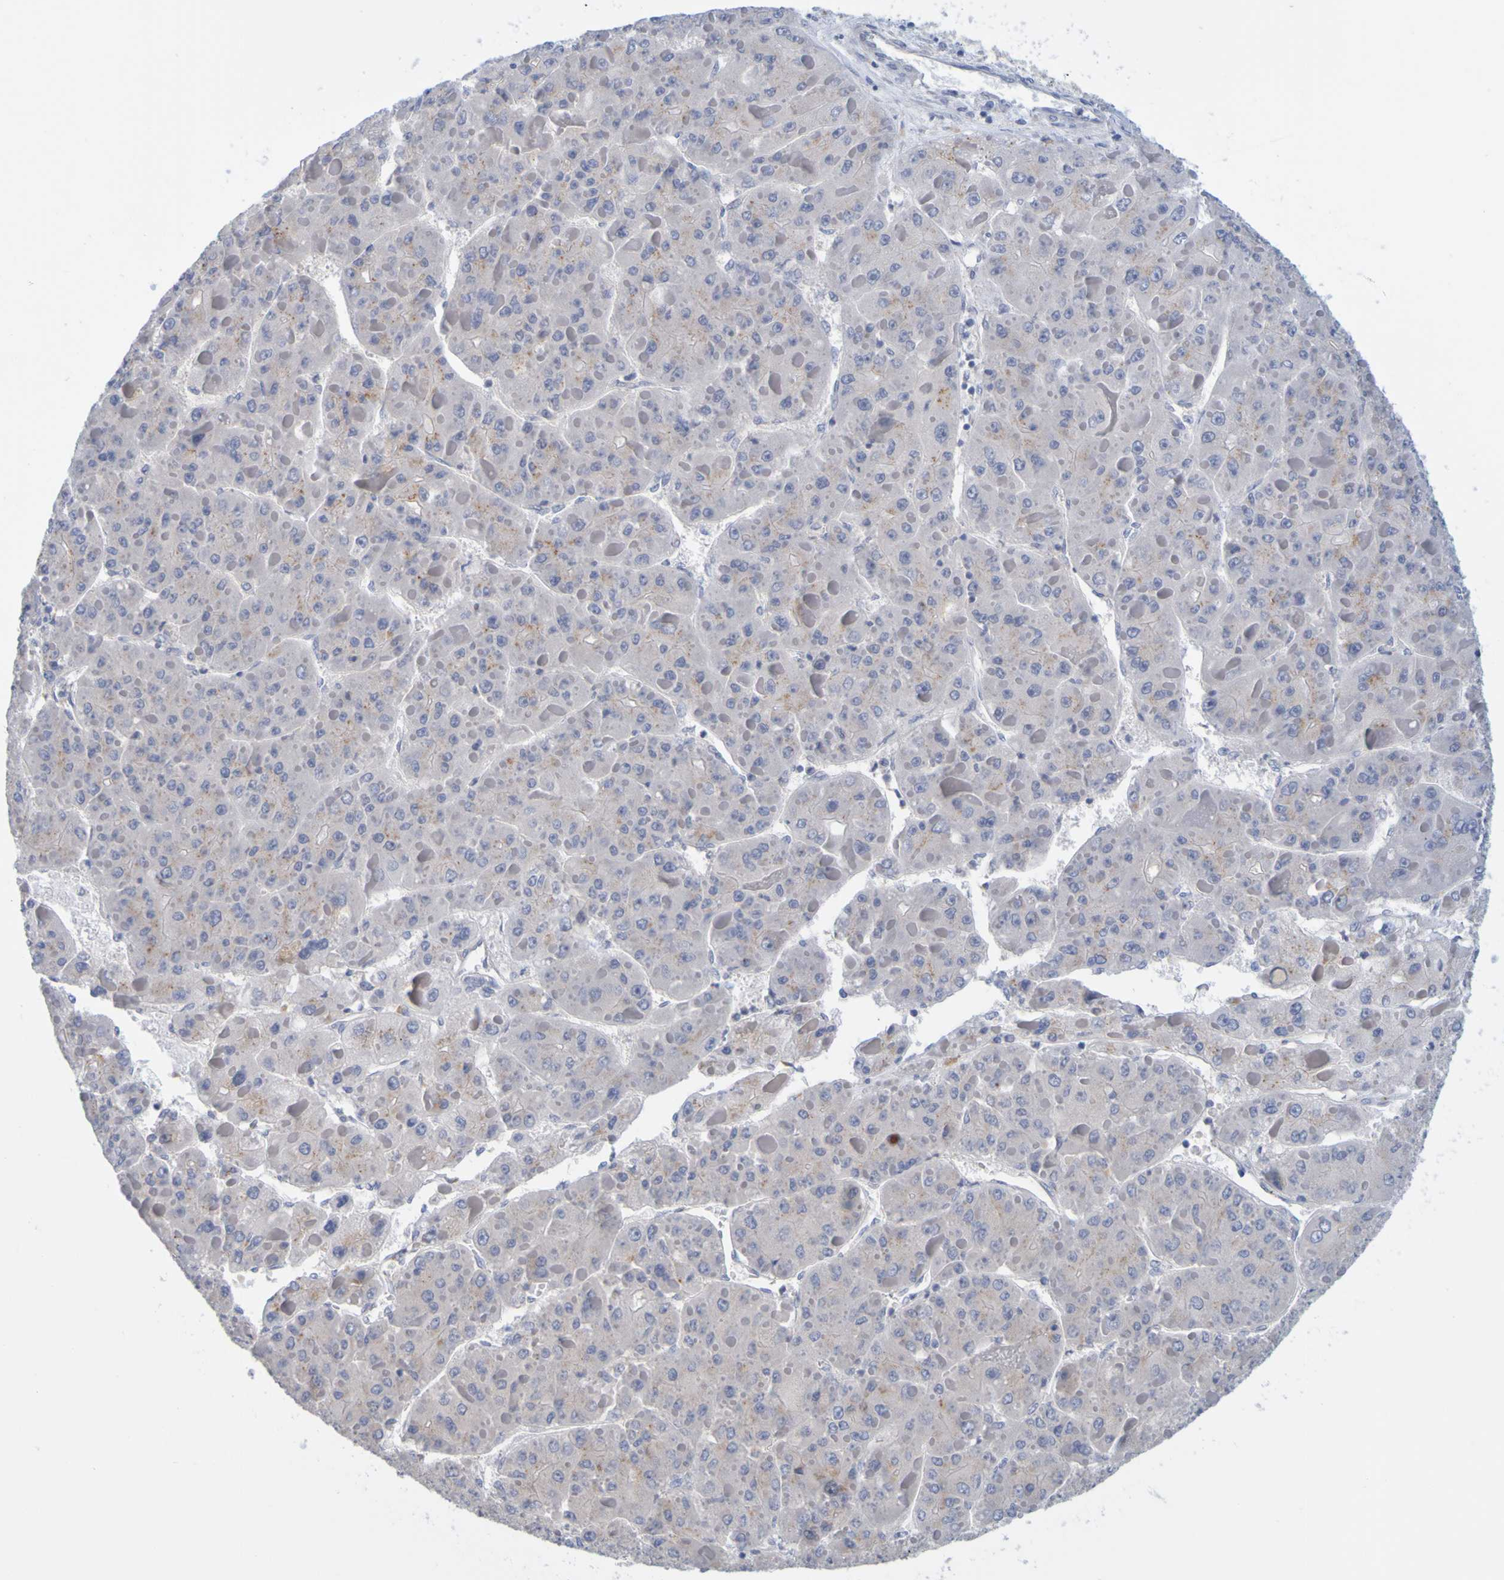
{"staining": {"intensity": "negative", "quantity": "none", "location": "none"}, "tissue": "liver cancer", "cell_type": "Tumor cells", "image_type": "cancer", "snomed": [{"axis": "morphology", "description": "Carcinoma, Hepatocellular, NOS"}, {"axis": "topography", "description": "Liver"}], "caption": "Immunohistochemistry photomicrograph of neoplastic tissue: liver hepatocellular carcinoma stained with DAB displays no significant protein staining in tumor cells. (DAB (3,3'-diaminobenzidine) IHC, high magnification).", "gene": "ENDOU", "patient": {"sex": "female", "age": 73}}